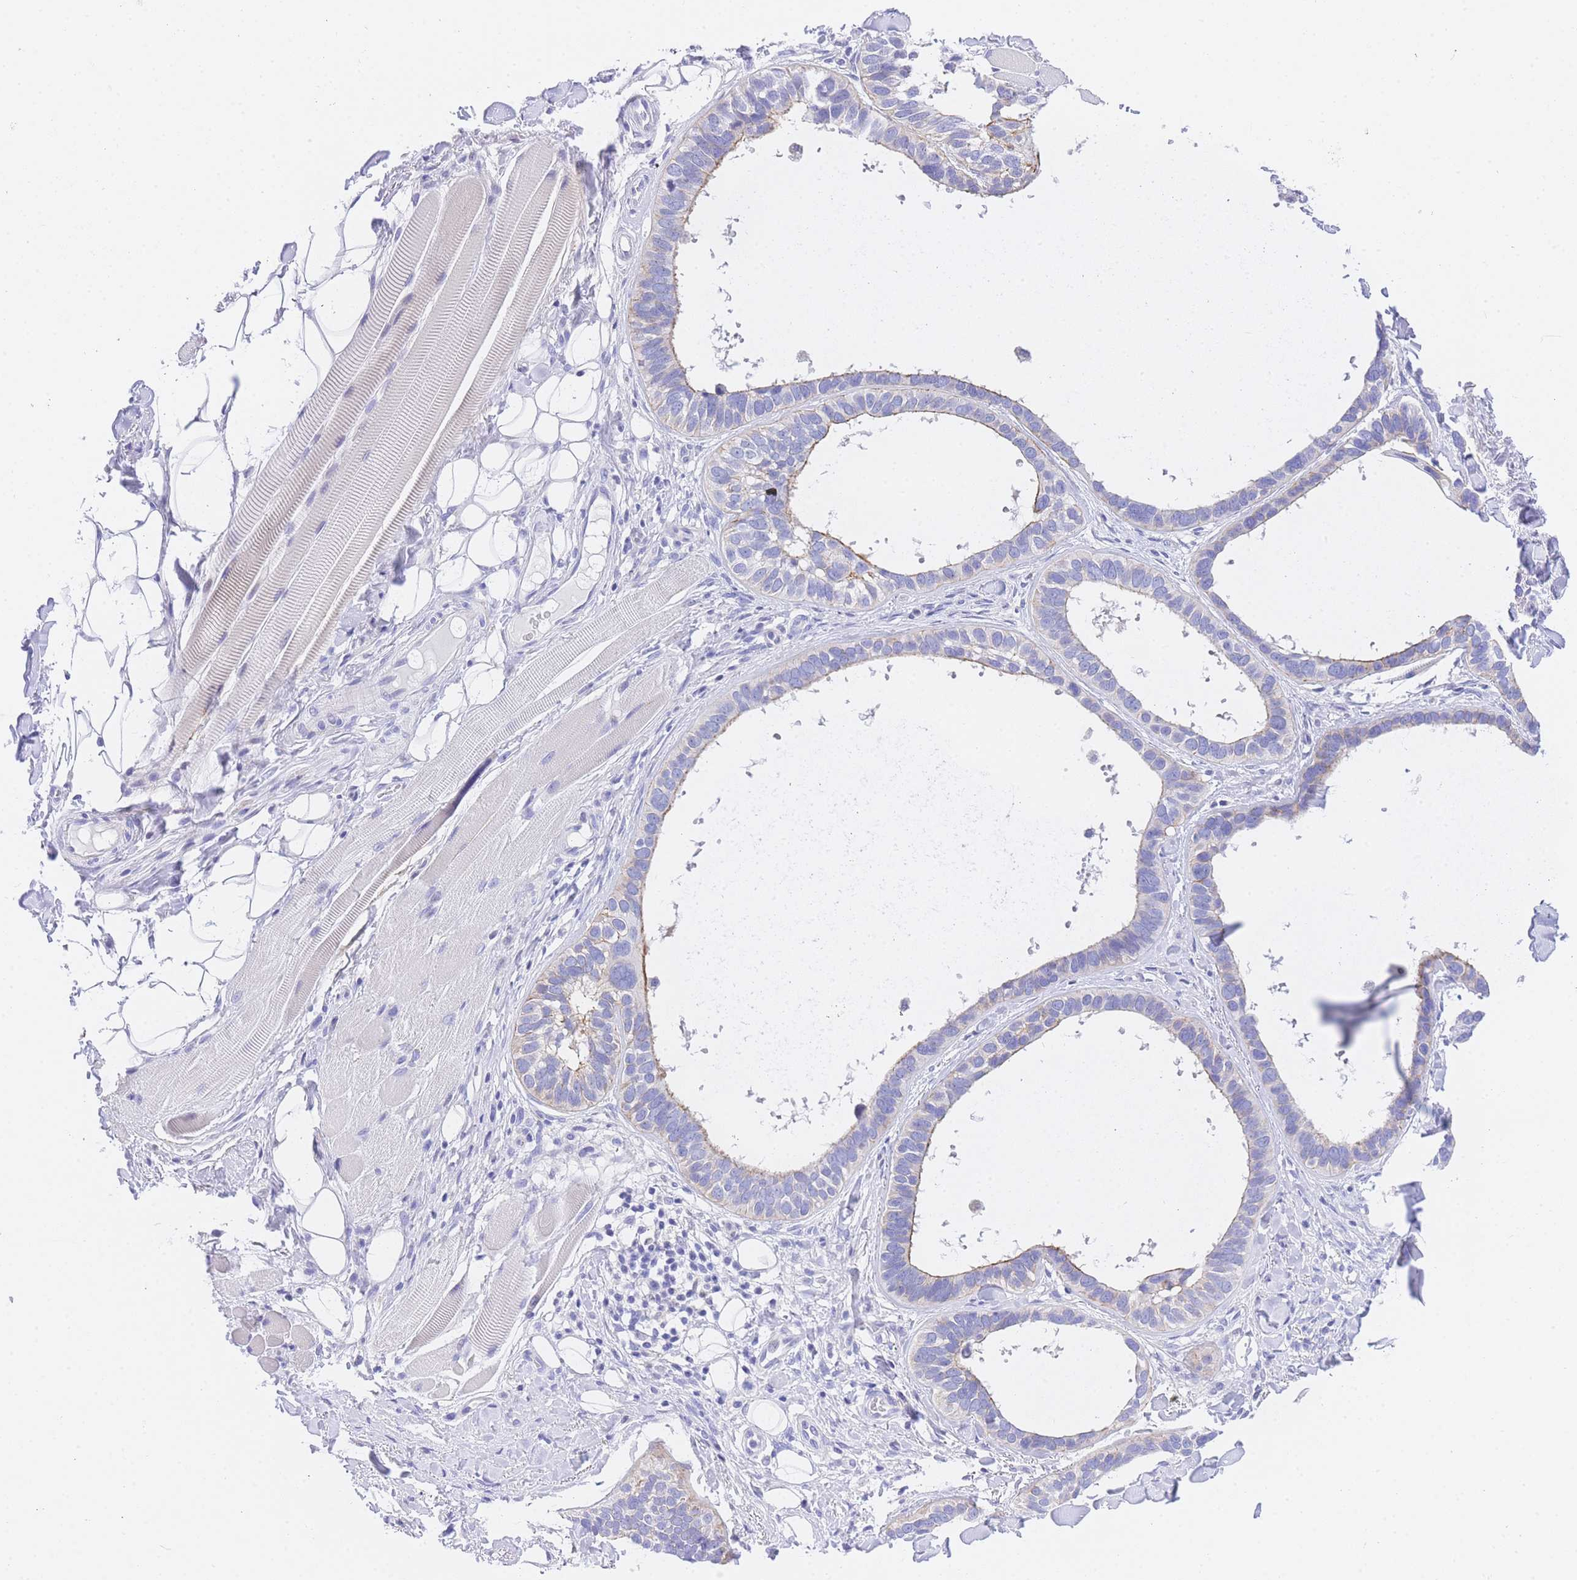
{"staining": {"intensity": "weak", "quantity": "25%-75%", "location": "cytoplasmic/membranous"}, "tissue": "skin cancer", "cell_type": "Tumor cells", "image_type": "cancer", "snomed": [{"axis": "morphology", "description": "Basal cell carcinoma"}, {"axis": "topography", "description": "Skin"}], "caption": "Basal cell carcinoma (skin) tissue exhibits weak cytoplasmic/membranous staining in approximately 25%-75% of tumor cells", "gene": "TIFAB", "patient": {"sex": "male", "age": 62}}